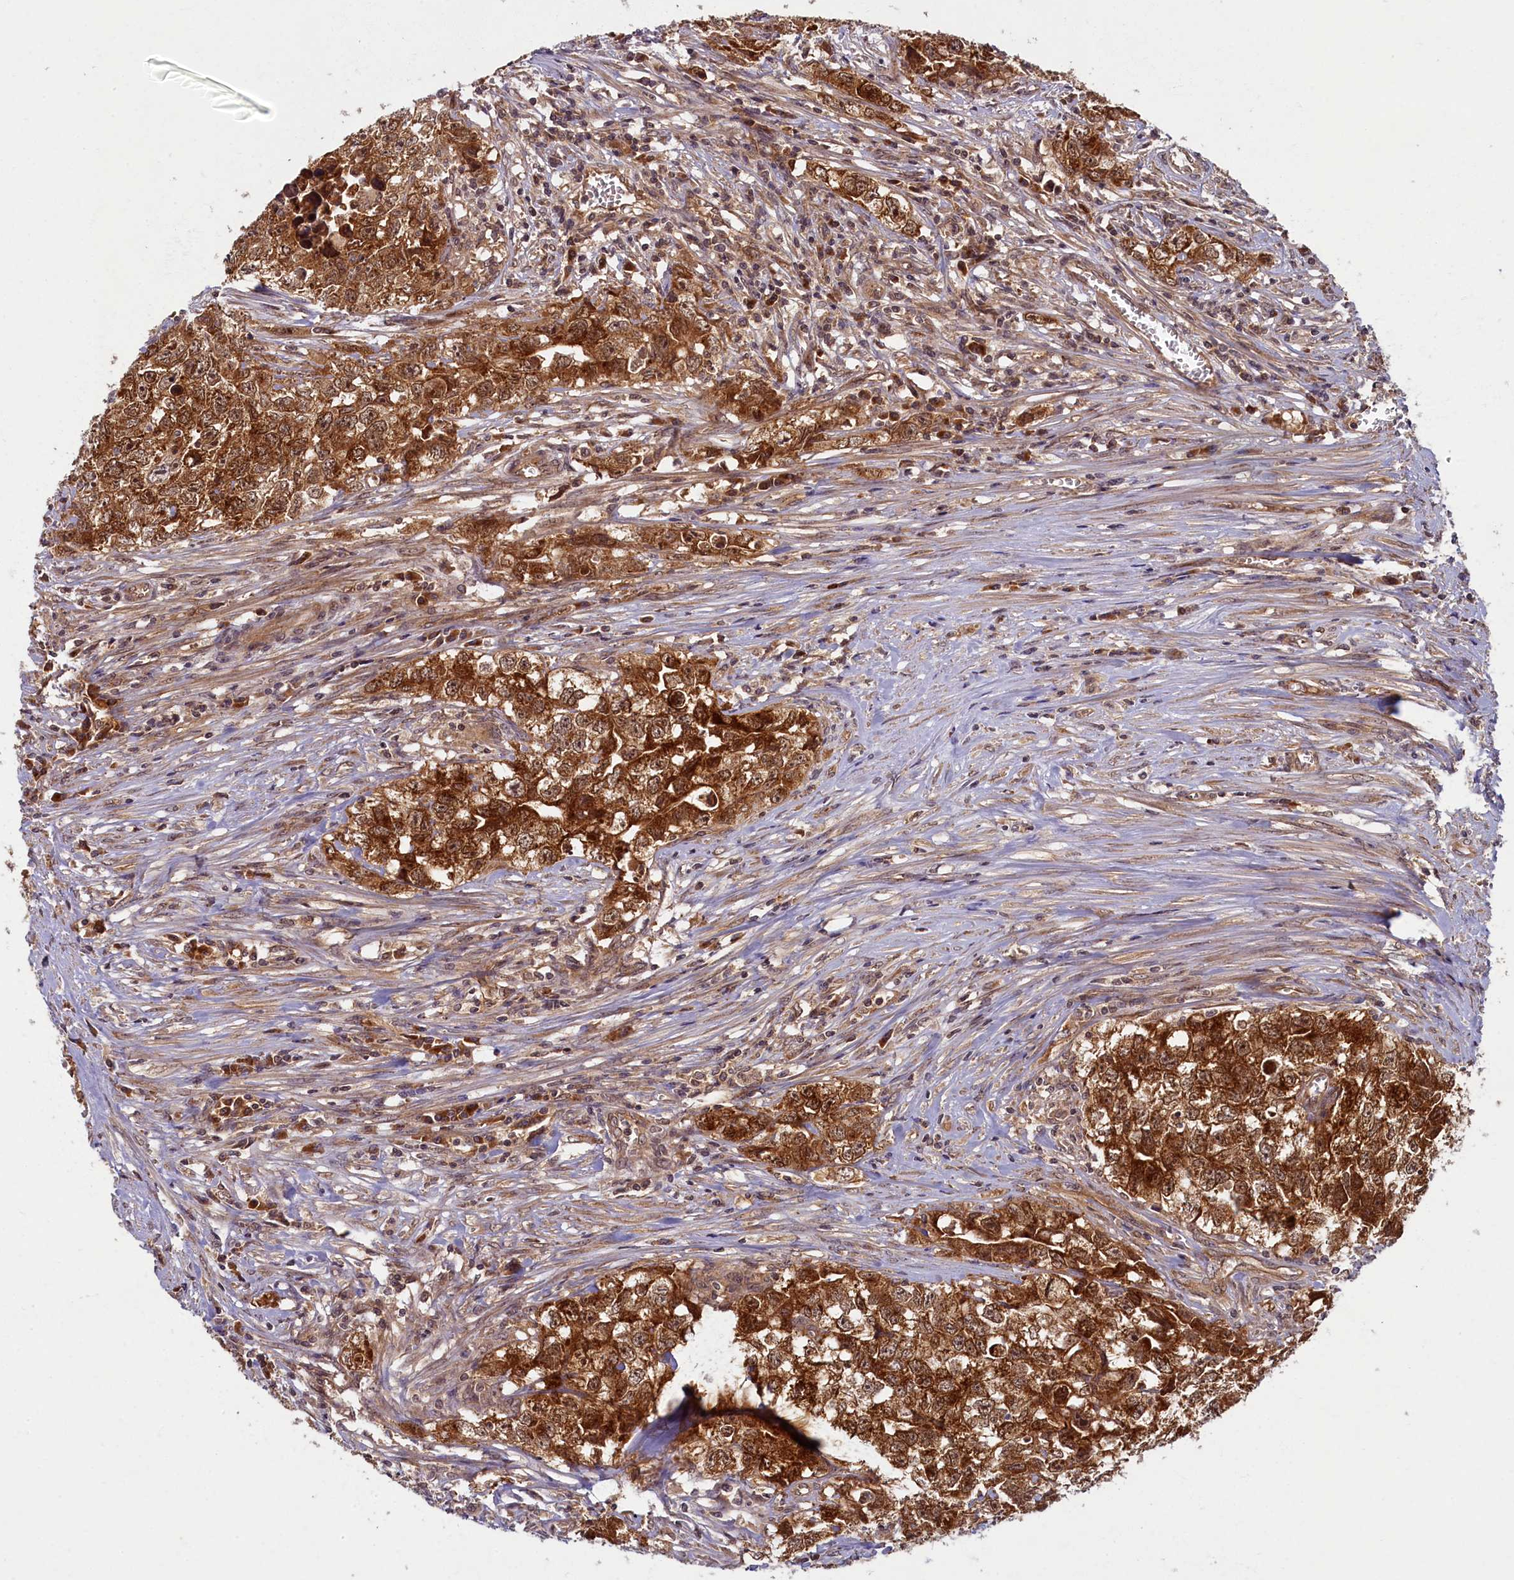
{"staining": {"intensity": "strong", "quantity": ">75%", "location": "cytoplasmic/membranous,nuclear"}, "tissue": "testis cancer", "cell_type": "Tumor cells", "image_type": "cancer", "snomed": [{"axis": "morphology", "description": "Seminoma, NOS"}, {"axis": "morphology", "description": "Carcinoma, Embryonal, NOS"}, {"axis": "topography", "description": "Testis"}], "caption": "The photomicrograph exhibits a brown stain indicating the presence of a protein in the cytoplasmic/membranous and nuclear of tumor cells in testis embryonal carcinoma. Immunohistochemistry stains the protein of interest in brown and the nuclei are stained blue.", "gene": "BICD1", "patient": {"sex": "male", "age": 43}}